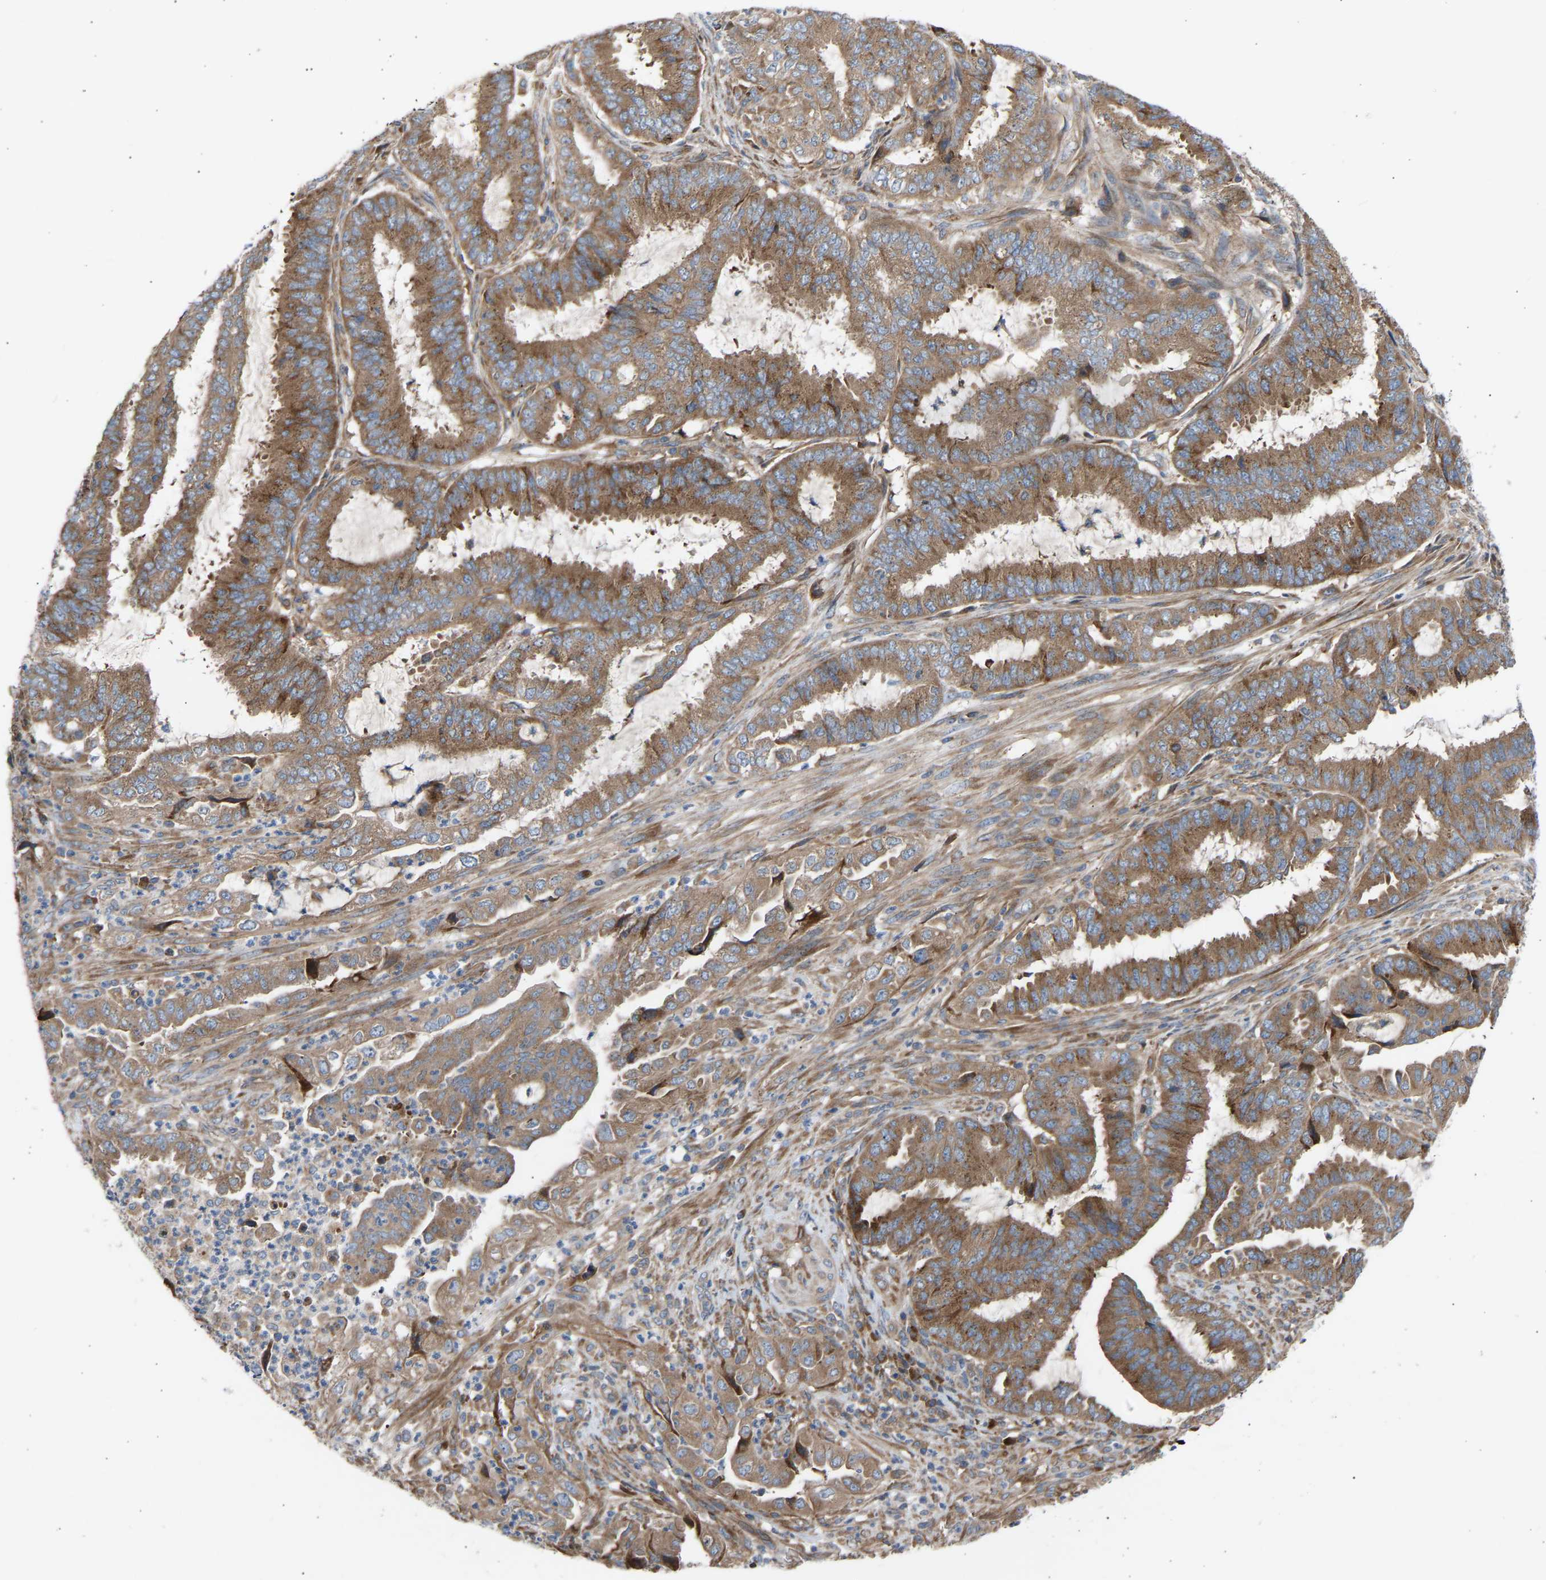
{"staining": {"intensity": "moderate", "quantity": ">75%", "location": "cytoplasmic/membranous"}, "tissue": "endometrial cancer", "cell_type": "Tumor cells", "image_type": "cancer", "snomed": [{"axis": "morphology", "description": "Adenocarcinoma, NOS"}, {"axis": "topography", "description": "Endometrium"}], "caption": "There is medium levels of moderate cytoplasmic/membranous staining in tumor cells of endometrial cancer, as demonstrated by immunohistochemical staining (brown color).", "gene": "GCN1", "patient": {"sex": "female", "age": 51}}